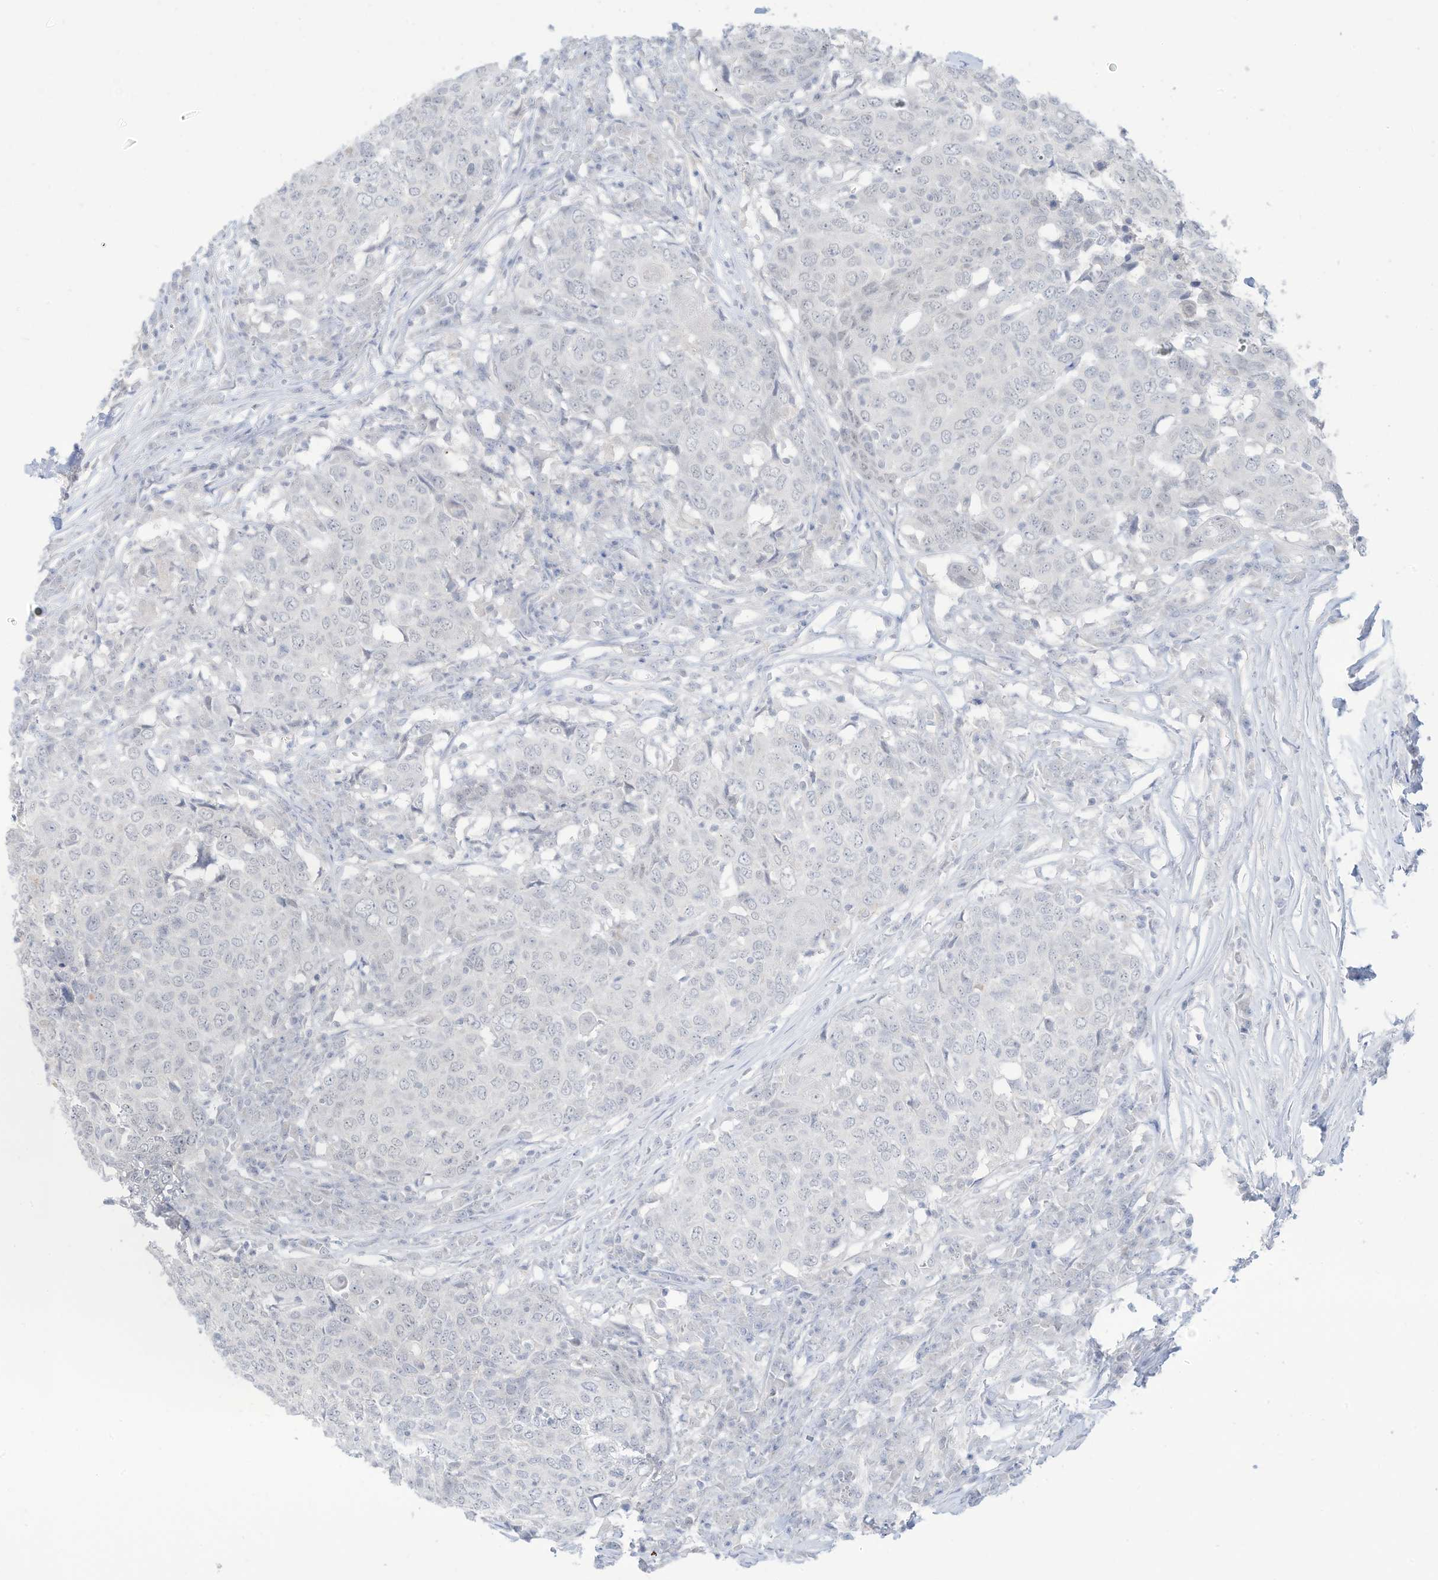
{"staining": {"intensity": "negative", "quantity": "none", "location": "none"}, "tissue": "head and neck cancer", "cell_type": "Tumor cells", "image_type": "cancer", "snomed": [{"axis": "morphology", "description": "Squamous cell carcinoma, NOS"}, {"axis": "topography", "description": "Head-Neck"}], "caption": "Immunohistochemical staining of head and neck squamous cell carcinoma reveals no significant staining in tumor cells.", "gene": "OGT", "patient": {"sex": "male", "age": 66}}